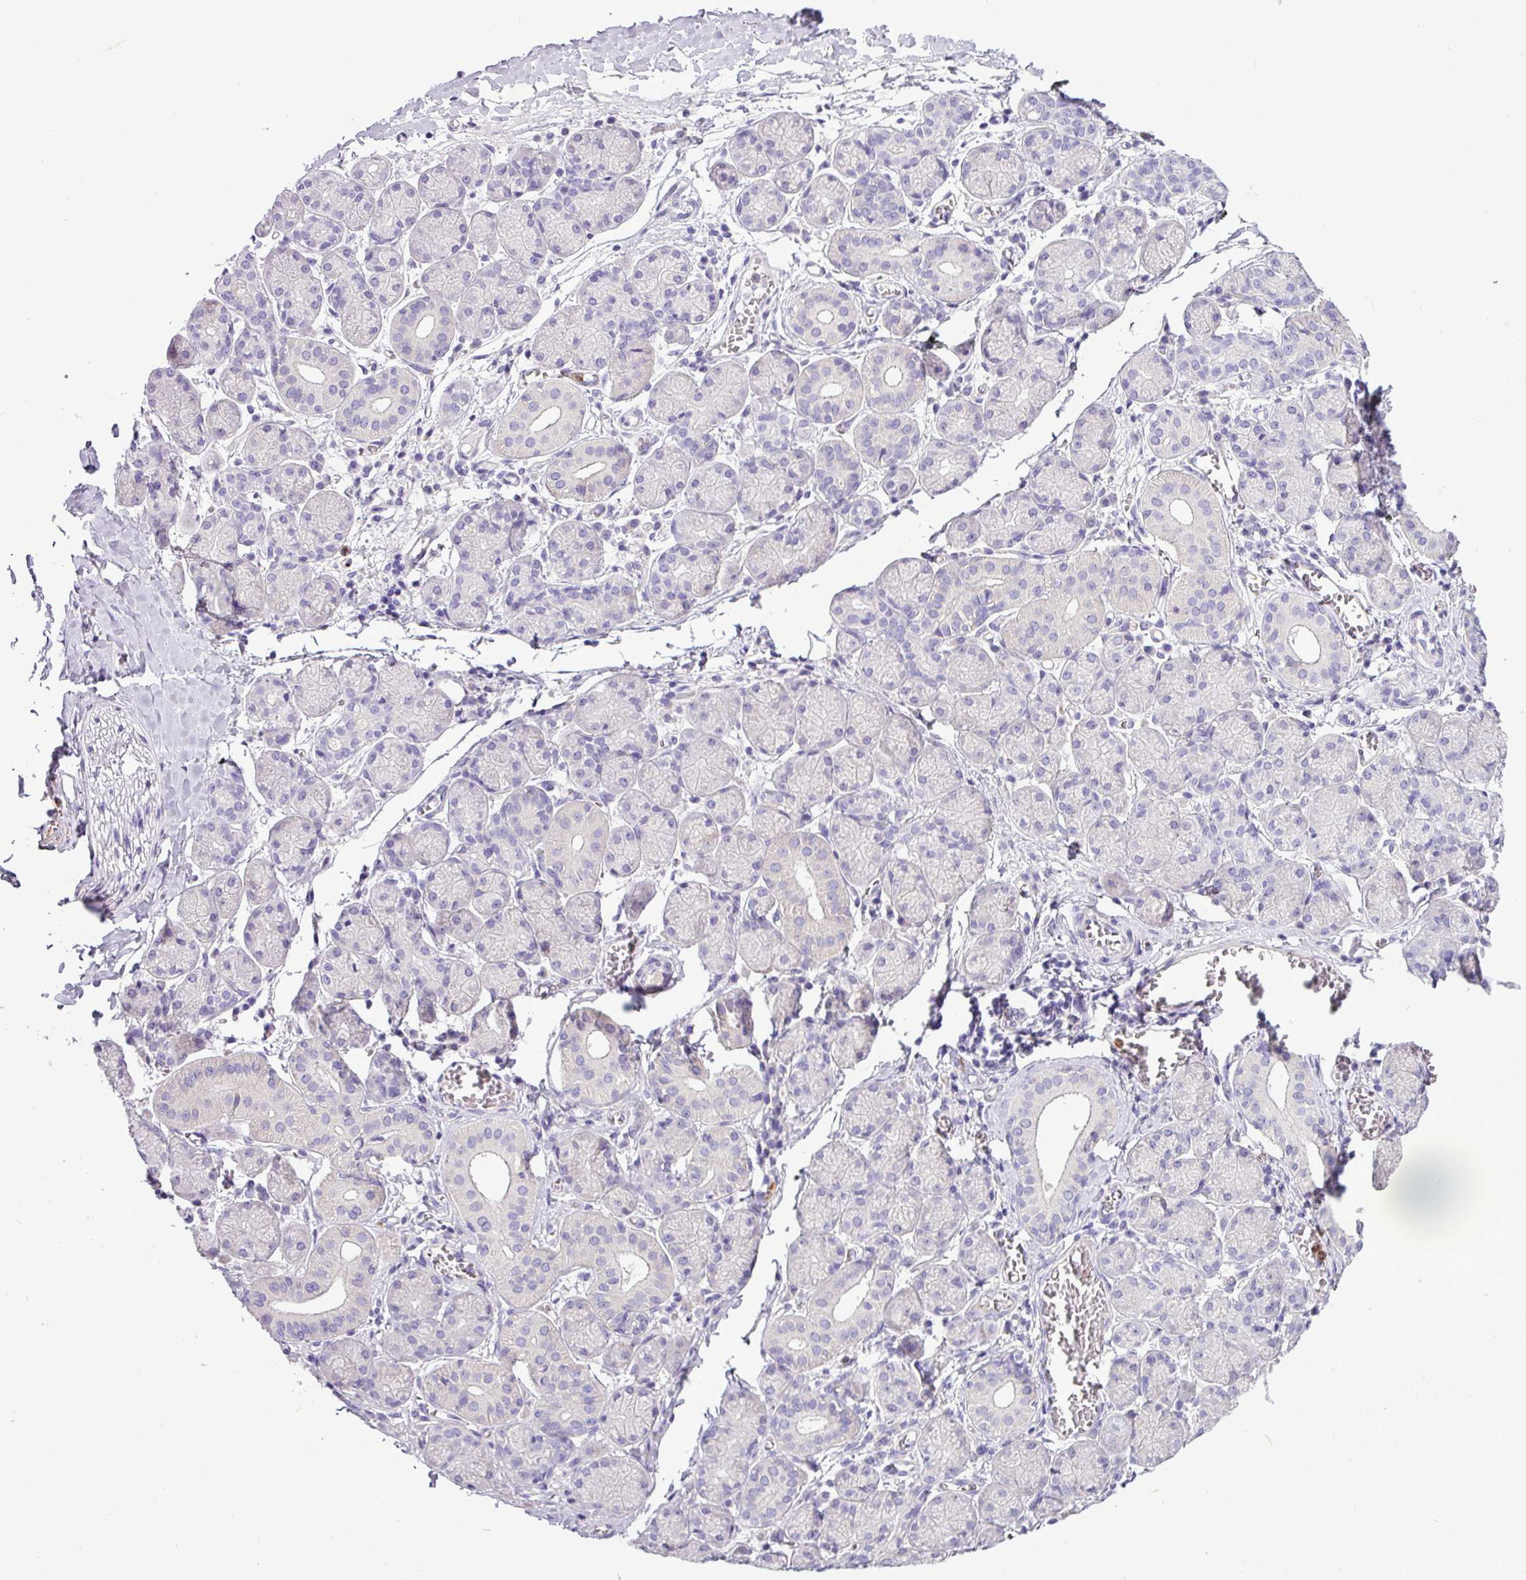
{"staining": {"intensity": "negative", "quantity": "none", "location": "none"}, "tissue": "salivary gland", "cell_type": "Glandular cells", "image_type": "normal", "snomed": [{"axis": "morphology", "description": "Normal tissue, NOS"}, {"axis": "topography", "description": "Salivary gland"}], "caption": "High magnification brightfield microscopy of benign salivary gland stained with DAB (3,3'-diaminobenzidine) (brown) and counterstained with hematoxylin (blue): glandular cells show no significant expression. Brightfield microscopy of IHC stained with DAB (brown) and hematoxylin (blue), captured at high magnification.", "gene": "ZSCAN5A", "patient": {"sex": "female", "age": 24}}